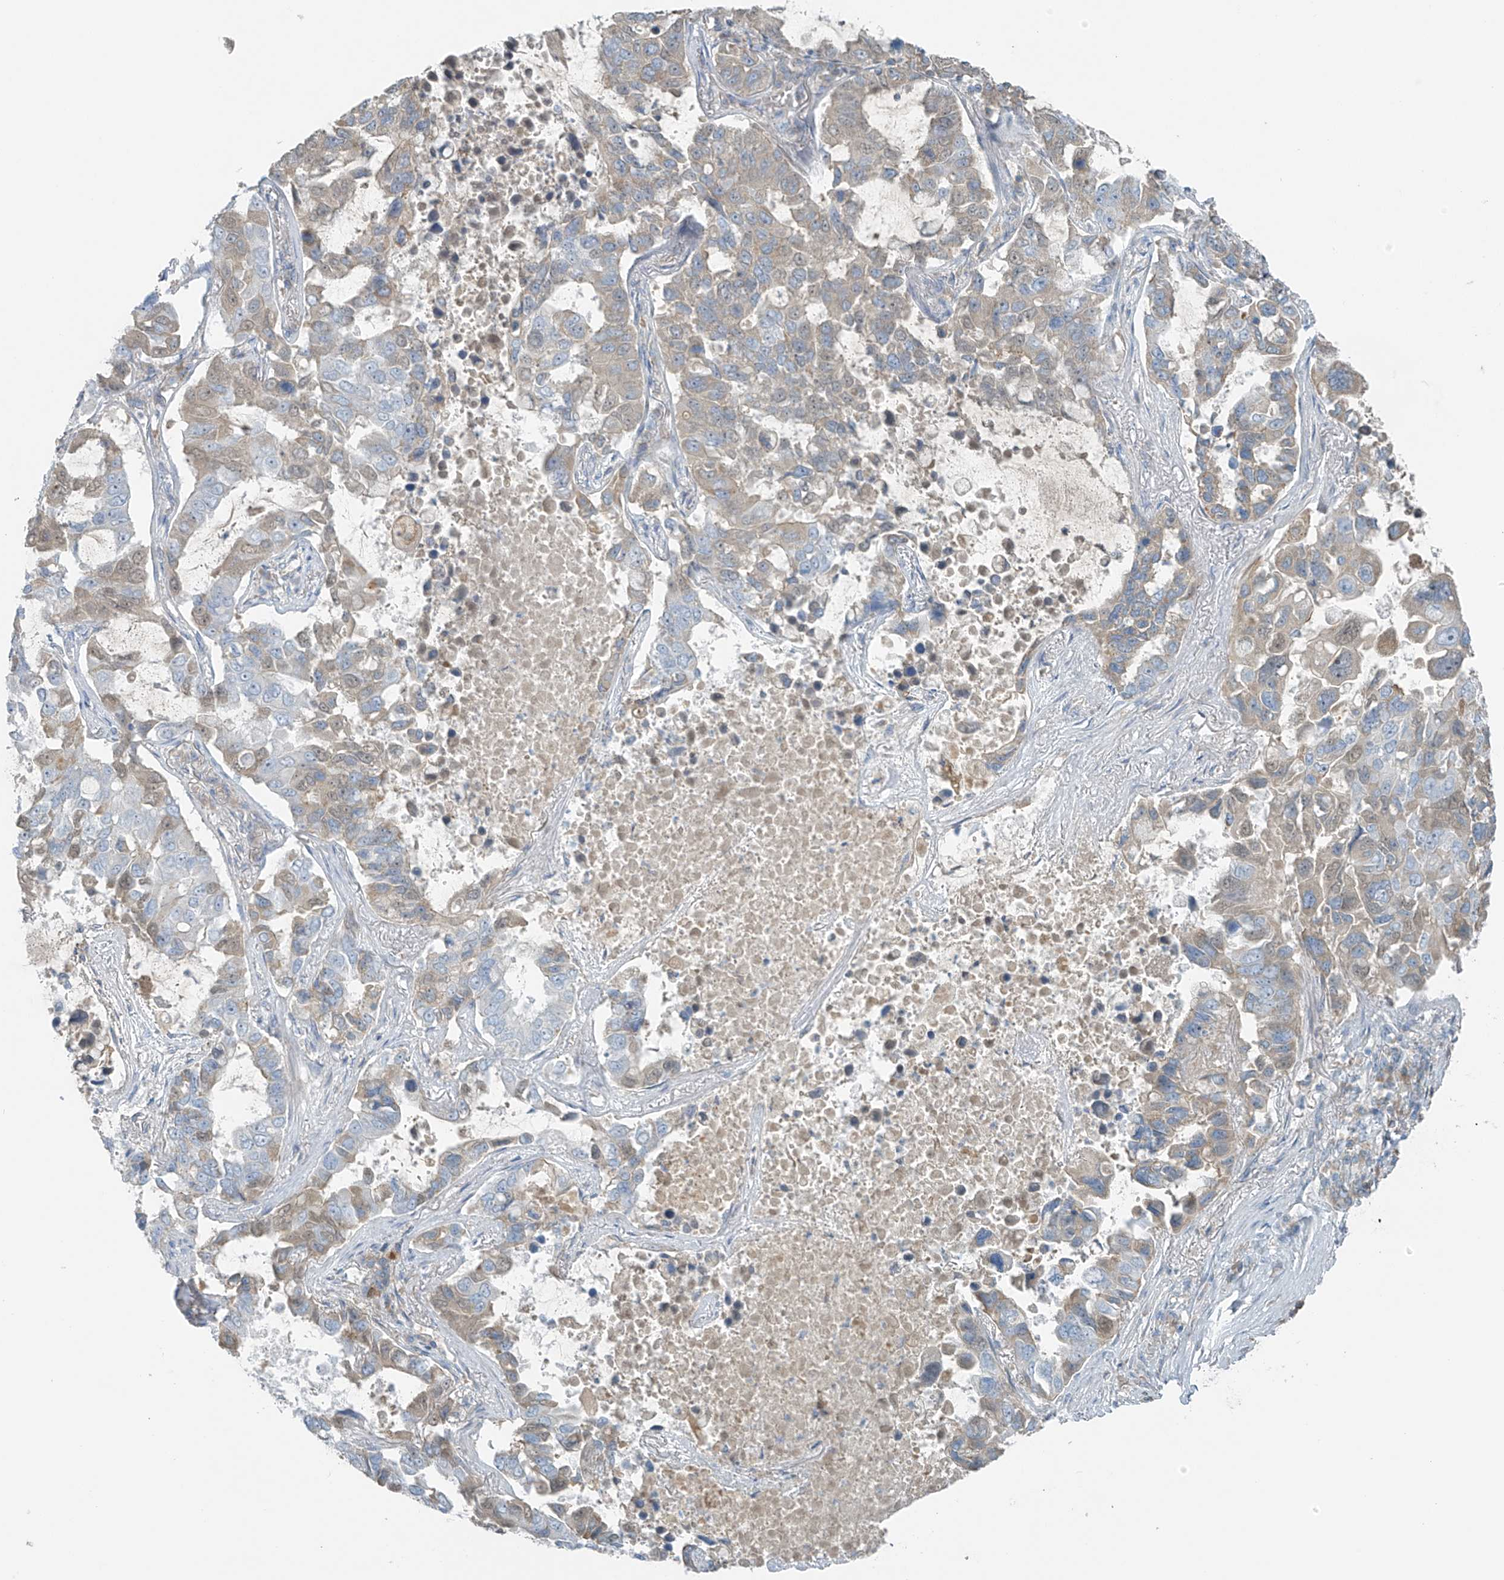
{"staining": {"intensity": "weak", "quantity": "<25%", "location": "cytoplasmic/membranous"}, "tissue": "lung cancer", "cell_type": "Tumor cells", "image_type": "cancer", "snomed": [{"axis": "morphology", "description": "Adenocarcinoma, NOS"}, {"axis": "topography", "description": "Lung"}], "caption": "The histopathology image displays no significant expression in tumor cells of lung adenocarcinoma. (Immunohistochemistry (ihc), brightfield microscopy, high magnification).", "gene": "FAM131C", "patient": {"sex": "male", "age": 64}}